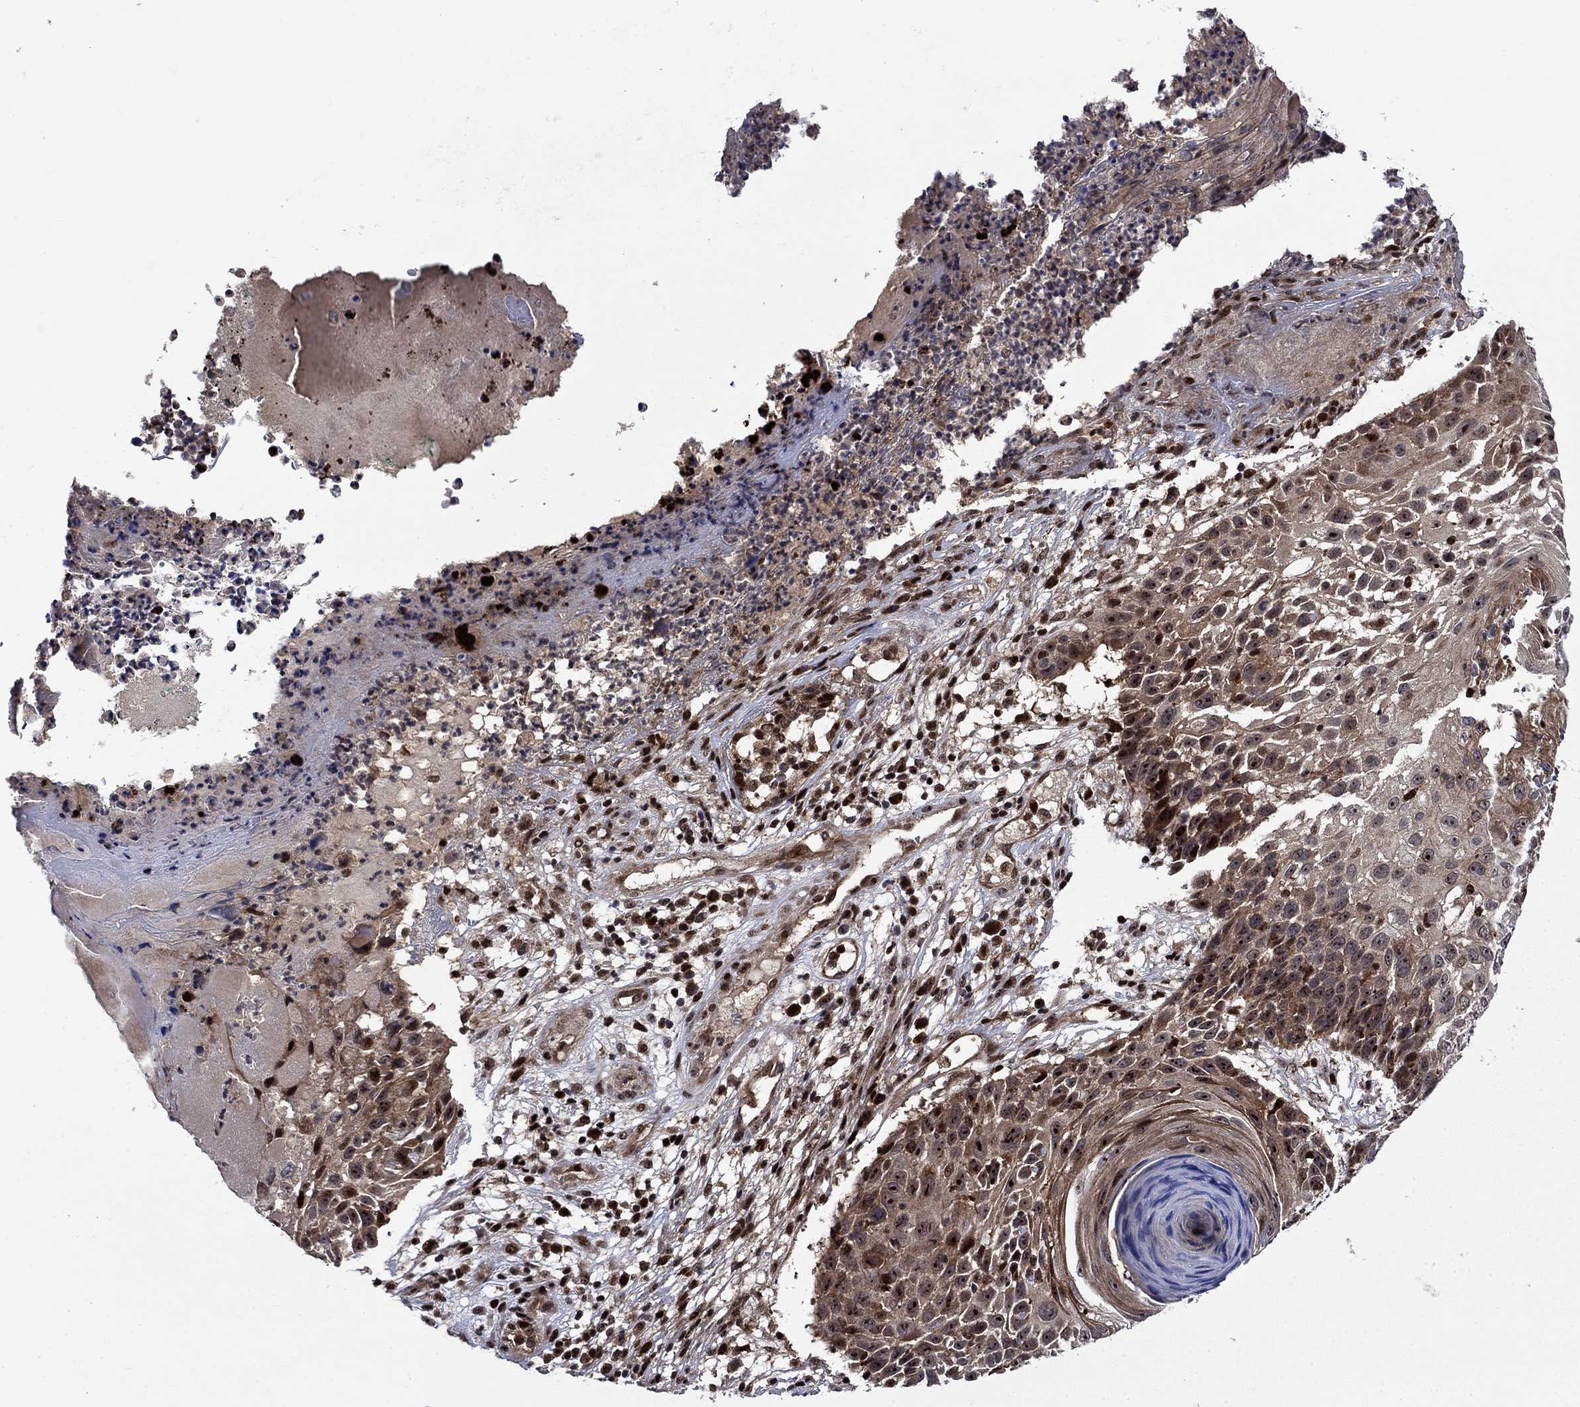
{"staining": {"intensity": "moderate", "quantity": "<25%", "location": "cytoplasmic/membranous,nuclear"}, "tissue": "skin cancer", "cell_type": "Tumor cells", "image_type": "cancer", "snomed": [{"axis": "morphology", "description": "Squamous cell carcinoma, NOS"}, {"axis": "topography", "description": "Skin"}], "caption": "Moderate cytoplasmic/membranous and nuclear staining for a protein is appreciated in about <25% of tumor cells of skin squamous cell carcinoma using IHC.", "gene": "AGTPBP1", "patient": {"sex": "male", "age": 92}}